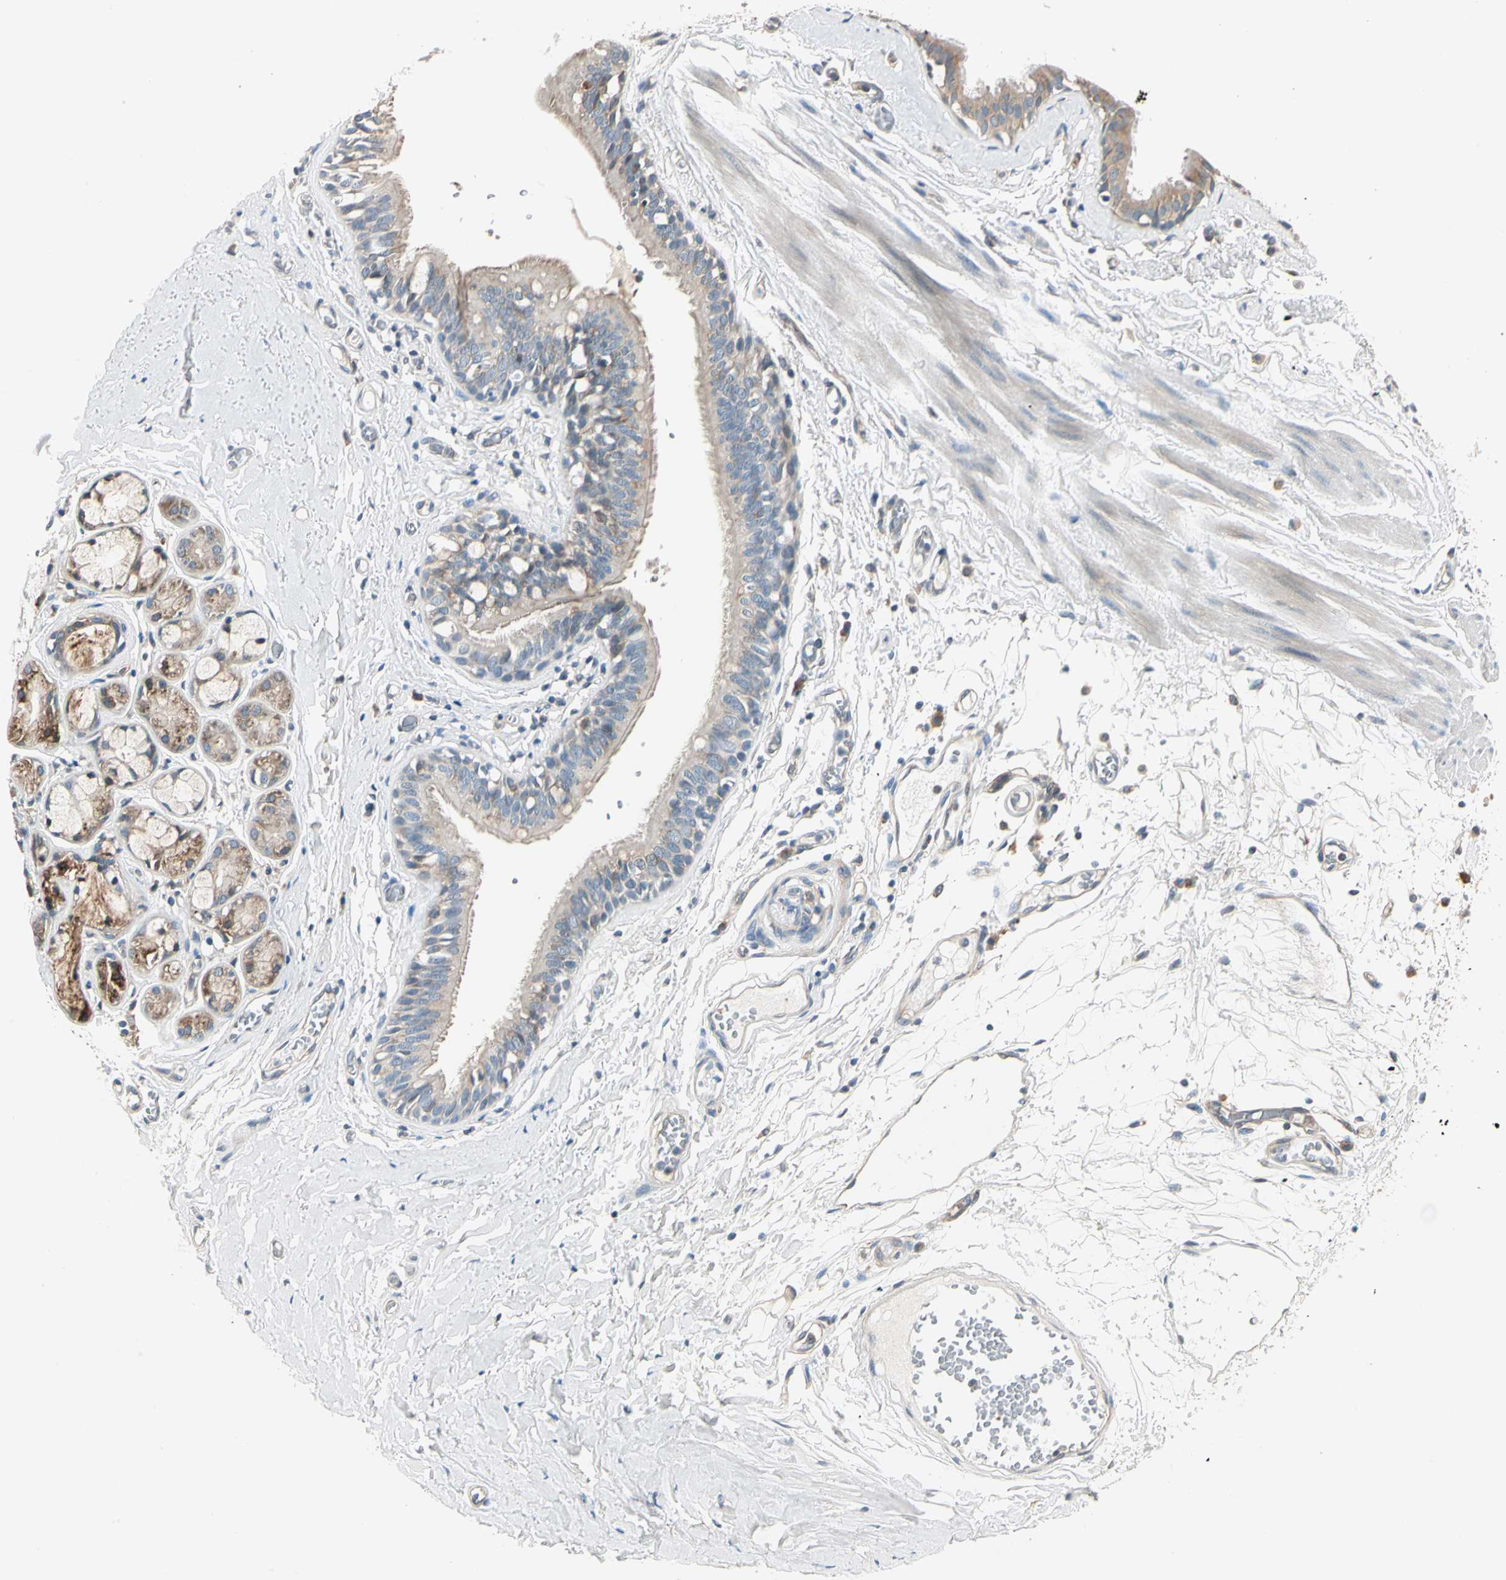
{"staining": {"intensity": "moderate", "quantity": ">75%", "location": "cytoplasmic/membranous"}, "tissue": "bronchus", "cell_type": "Respiratory epithelial cells", "image_type": "normal", "snomed": [{"axis": "morphology", "description": "Normal tissue, NOS"}, {"axis": "topography", "description": "Bronchus"}, {"axis": "topography", "description": "Lung"}], "caption": "This is a micrograph of immunohistochemistry staining of benign bronchus, which shows moderate staining in the cytoplasmic/membranous of respiratory epithelial cells.", "gene": "ROCK2", "patient": {"sex": "female", "age": 56}}